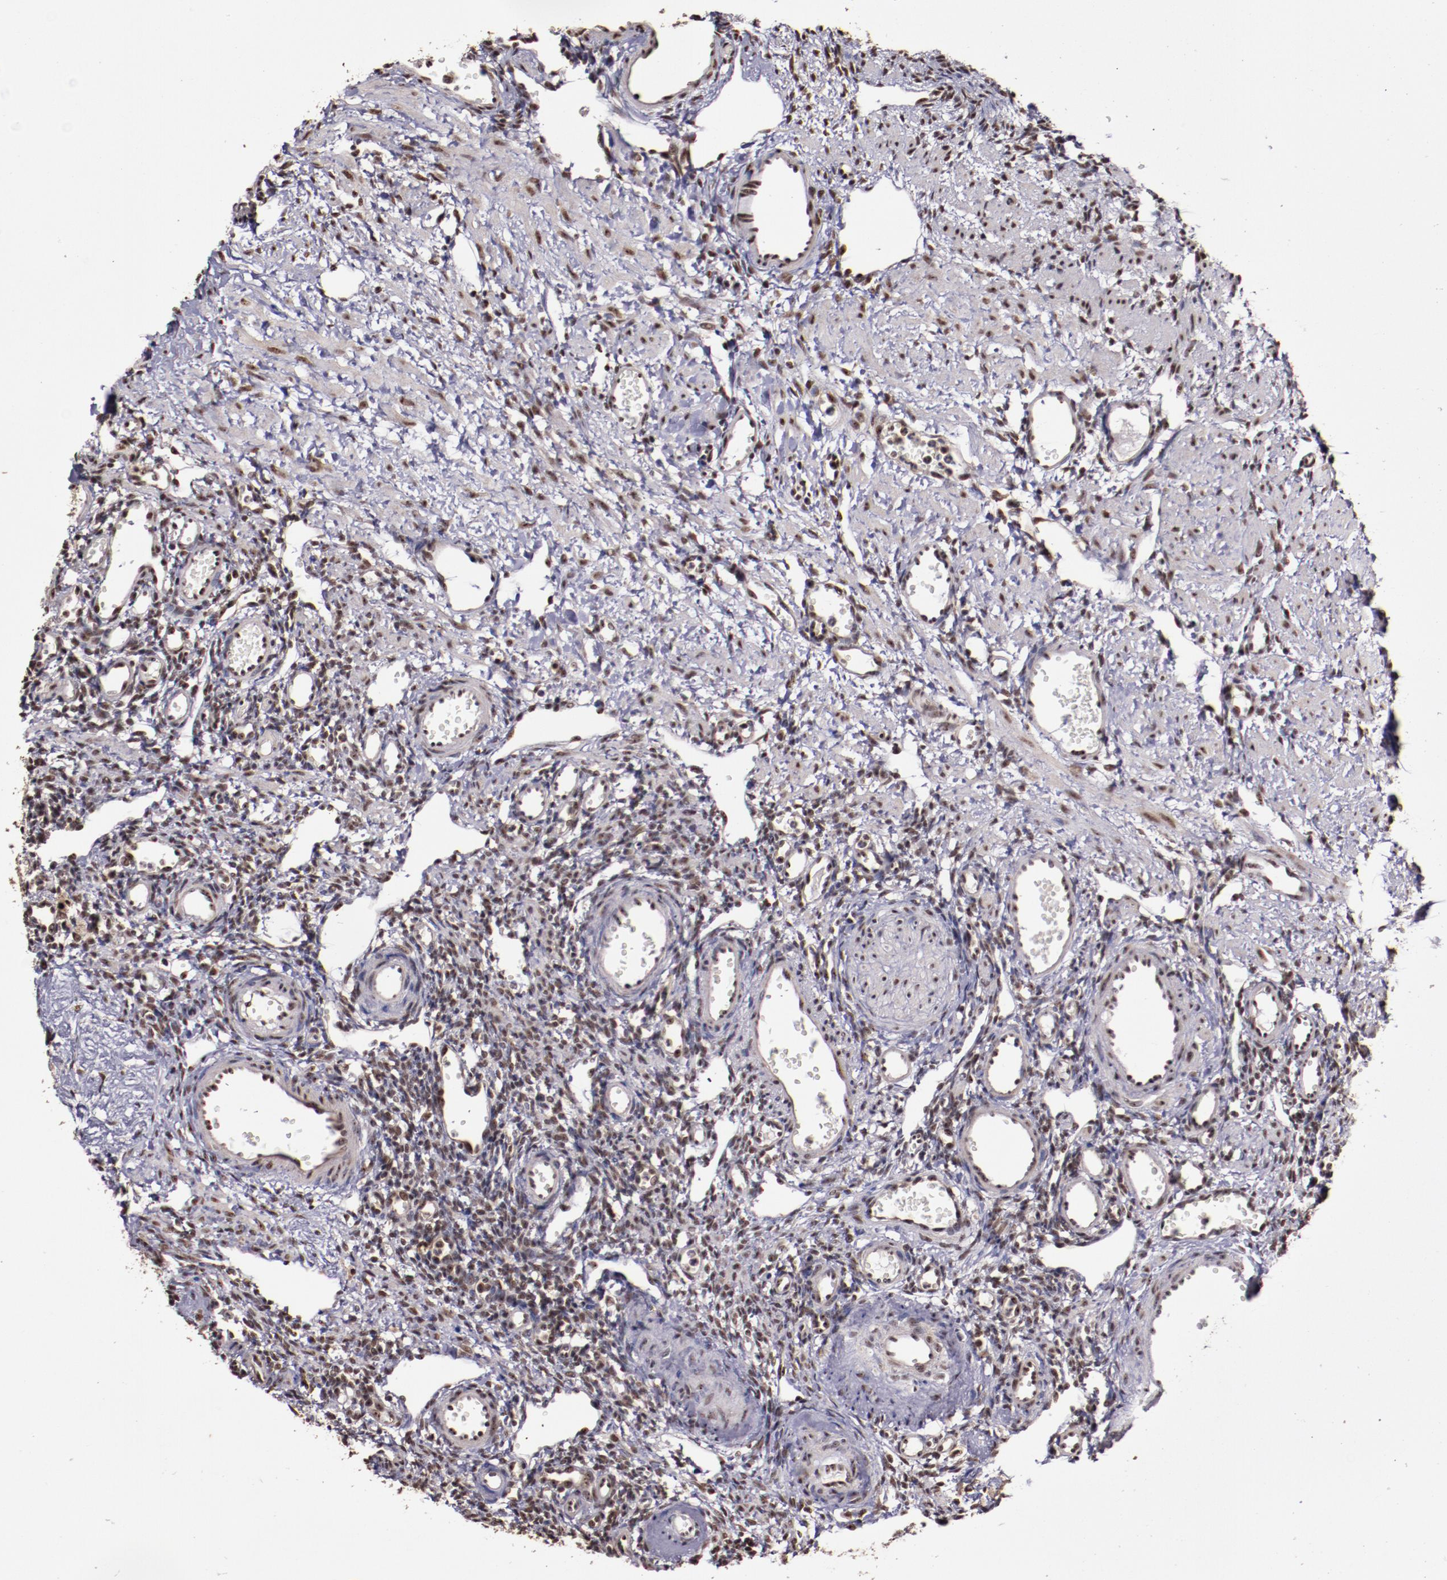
{"staining": {"intensity": "moderate", "quantity": "25%-75%", "location": "cytoplasmic/membranous,nuclear"}, "tissue": "ovary", "cell_type": "Ovarian stroma cells", "image_type": "normal", "snomed": [{"axis": "morphology", "description": "Normal tissue, NOS"}, {"axis": "topography", "description": "Ovary"}], "caption": "Ovarian stroma cells demonstrate medium levels of moderate cytoplasmic/membranous,nuclear staining in about 25%-75% of cells in normal human ovary.", "gene": "CECR2", "patient": {"sex": "female", "age": 33}}